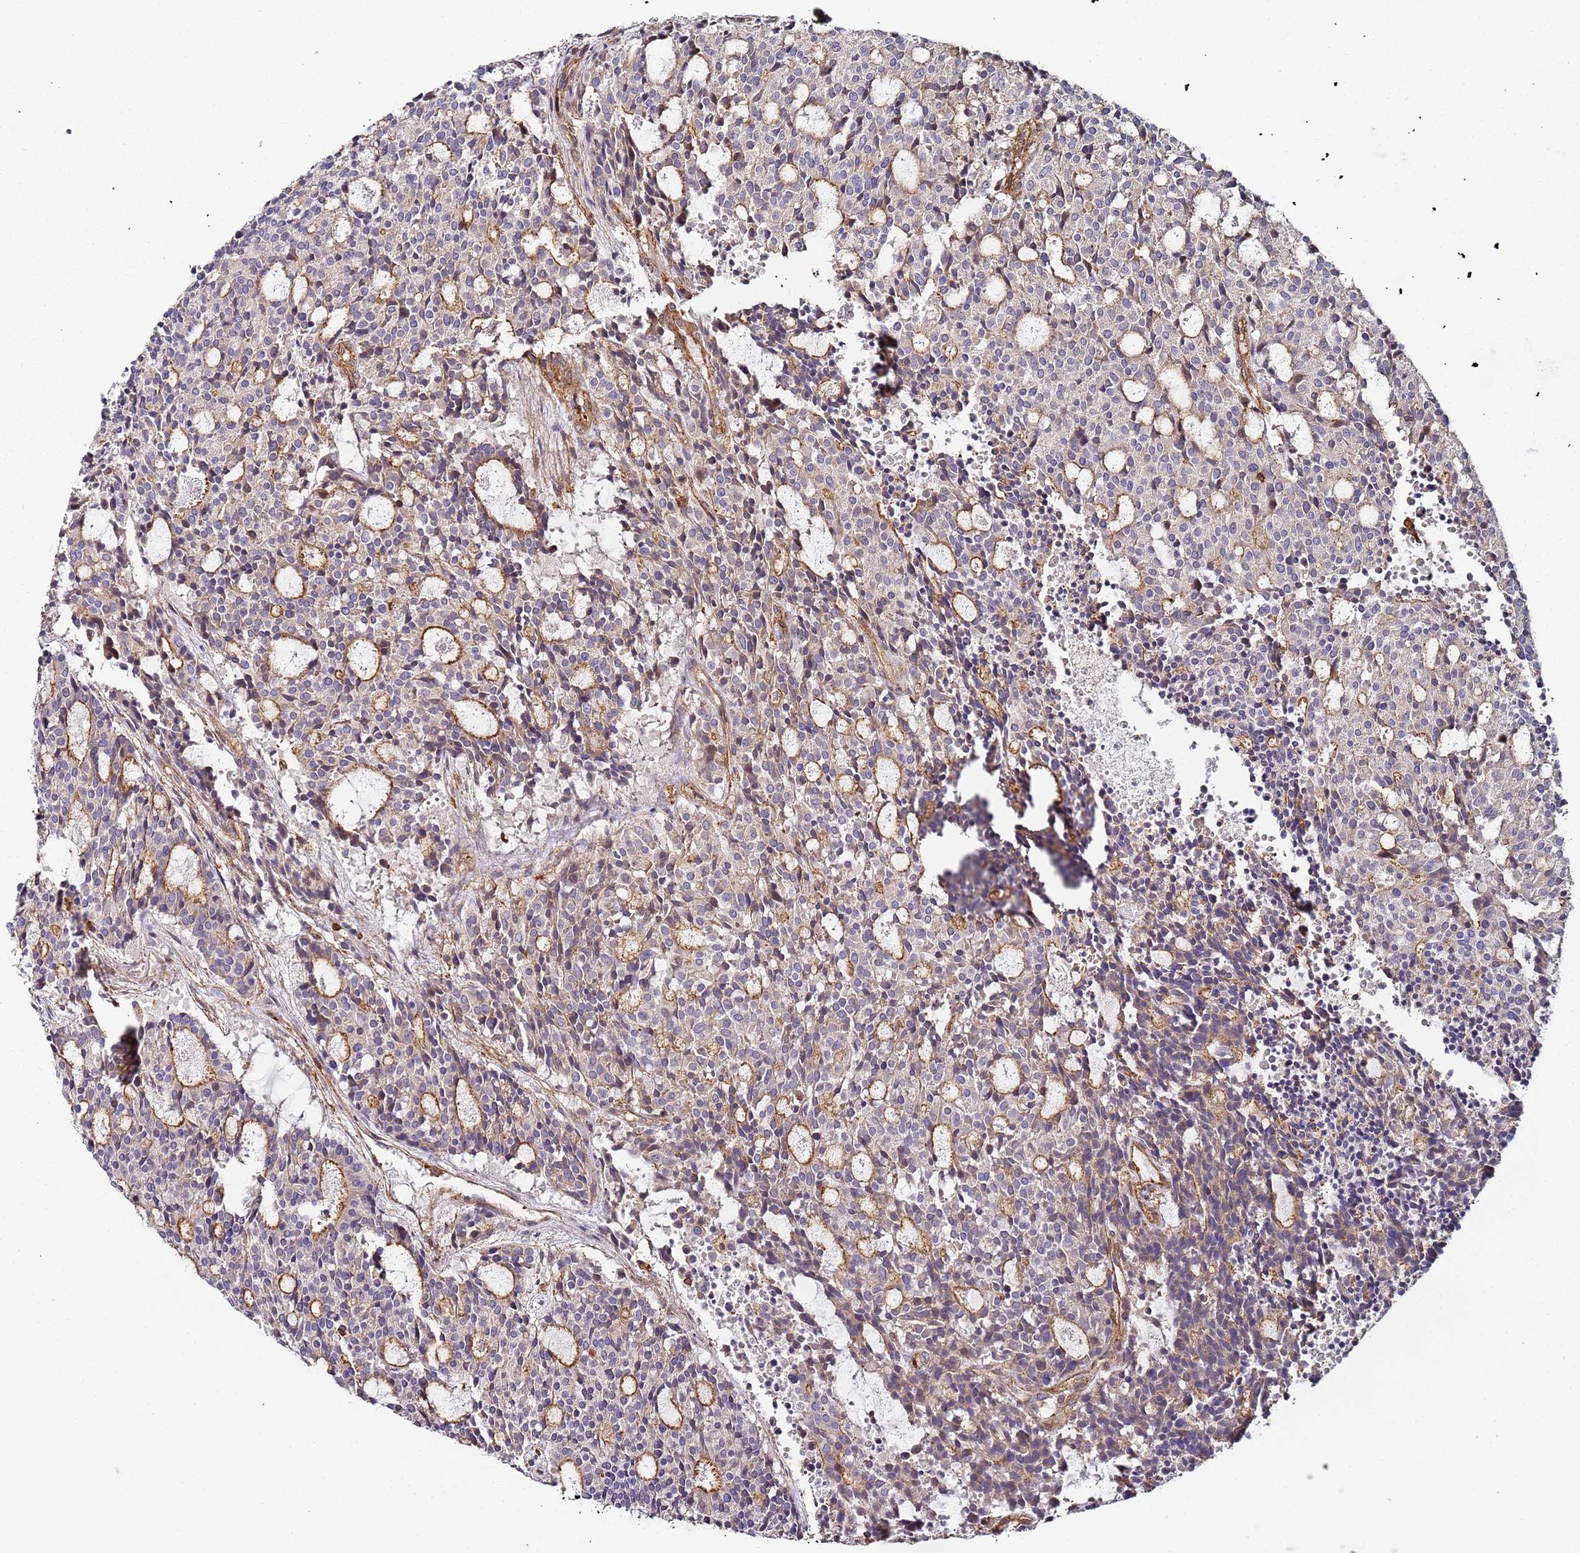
{"staining": {"intensity": "moderate", "quantity": "<25%", "location": "cytoplasmic/membranous"}, "tissue": "carcinoid", "cell_type": "Tumor cells", "image_type": "cancer", "snomed": [{"axis": "morphology", "description": "Carcinoid, malignant, NOS"}, {"axis": "topography", "description": "Pancreas"}], "caption": "Protein staining by immunohistochemistry reveals moderate cytoplasmic/membranous positivity in approximately <25% of tumor cells in malignant carcinoid.", "gene": "CYP2U1", "patient": {"sex": "female", "age": 54}}